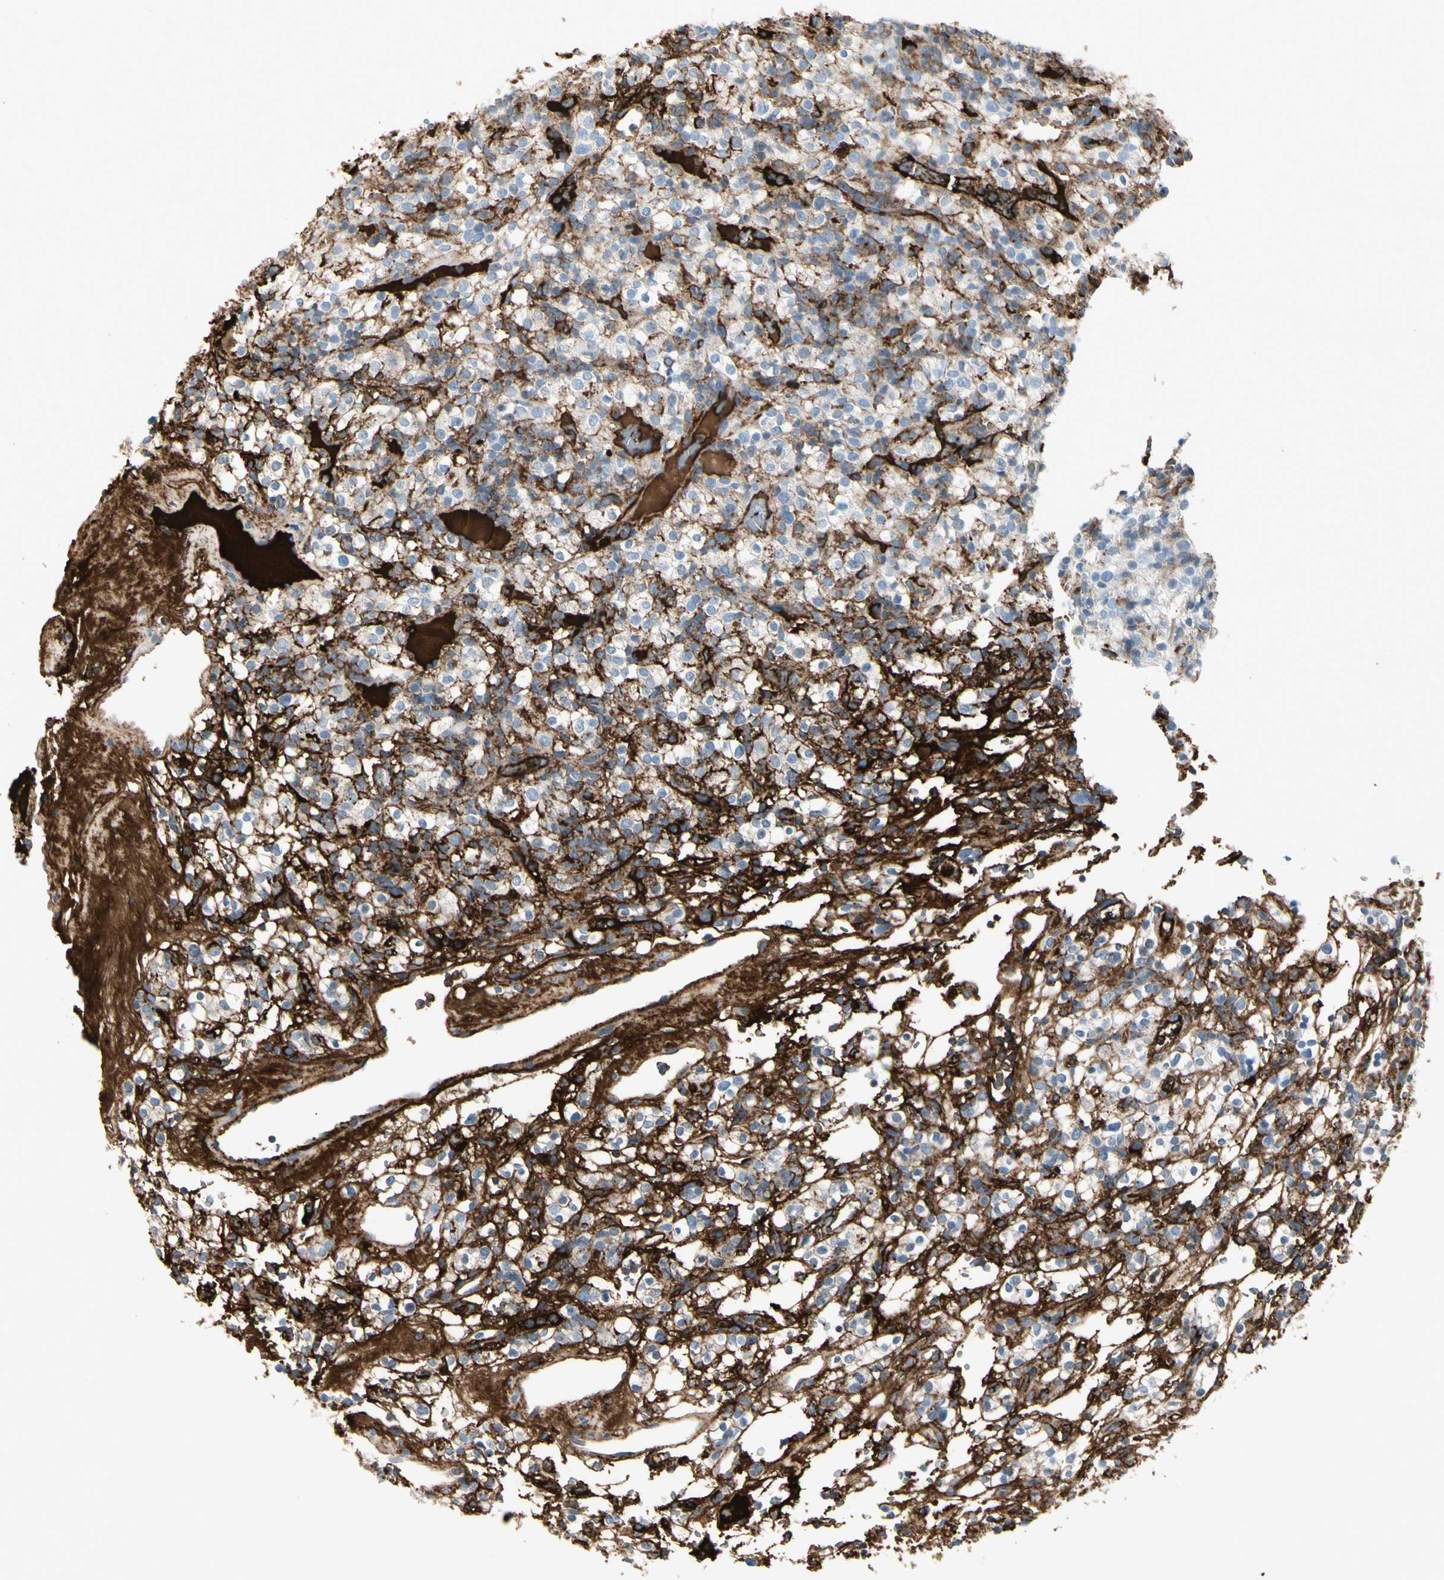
{"staining": {"intensity": "weak", "quantity": "<25%", "location": "cytoplasmic/membranous"}, "tissue": "renal cancer", "cell_type": "Tumor cells", "image_type": "cancer", "snomed": [{"axis": "morphology", "description": "Normal tissue, NOS"}, {"axis": "morphology", "description": "Adenocarcinoma, NOS"}, {"axis": "topography", "description": "Kidney"}], "caption": "Tumor cells are negative for protein expression in human renal cancer (adenocarcinoma).", "gene": "IGHG1", "patient": {"sex": "female", "age": 72}}